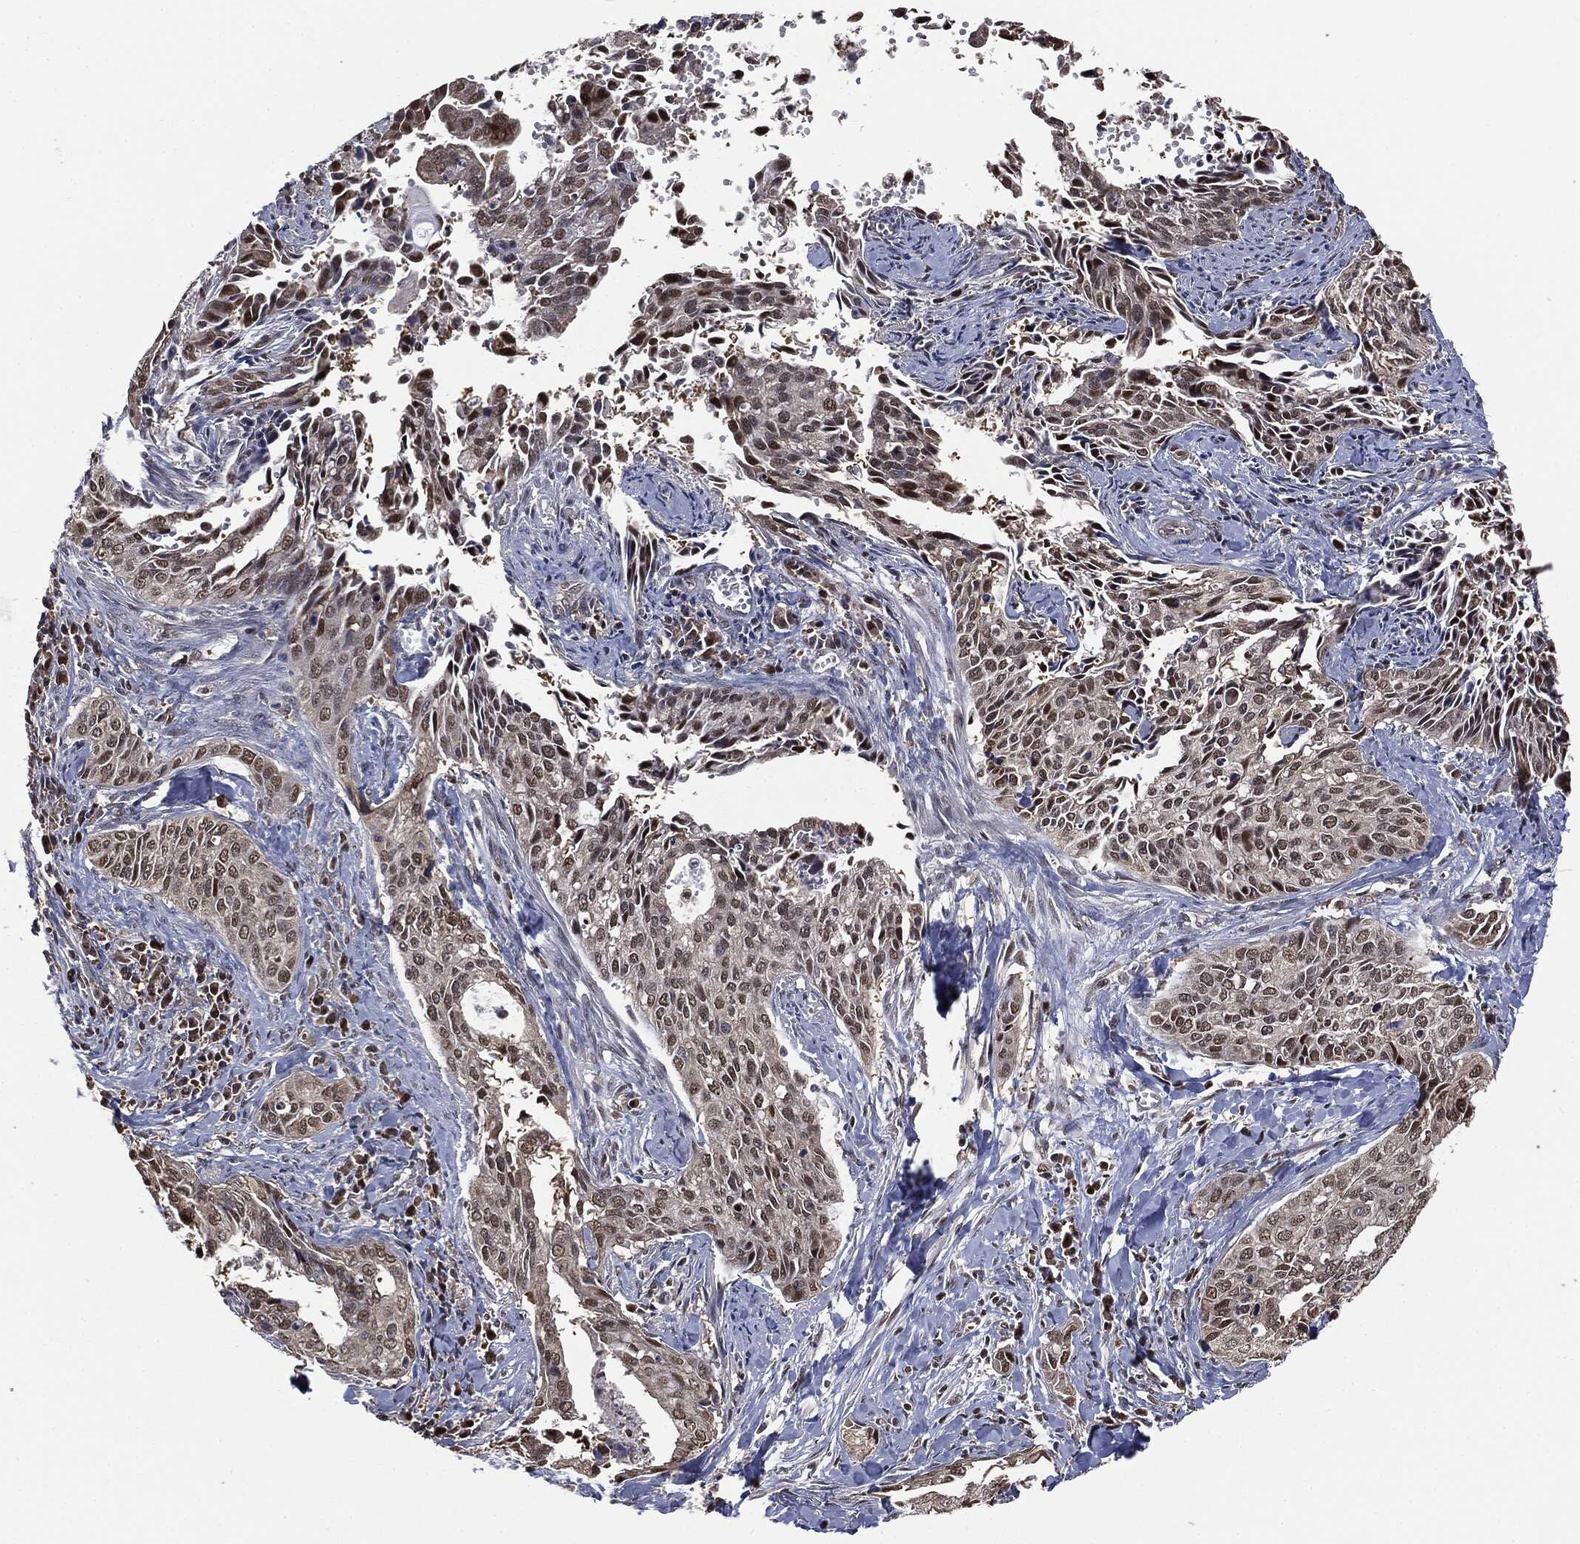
{"staining": {"intensity": "moderate", "quantity": "<25%", "location": "nuclear"}, "tissue": "cervical cancer", "cell_type": "Tumor cells", "image_type": "cancer", "snomed": [{"axis": "morphology", "description": "Squamous cell carcinoma, NOS"}, {"axis": "topography", "description": "Cervix"}], "caption": "Cervical cancer was stained to show a protein in brown. There is low levels of moderate nuclear staining in about <25% of tumor cells.", "gene": "SHLD2", "patient": {"sex": "female", "age": 29}}